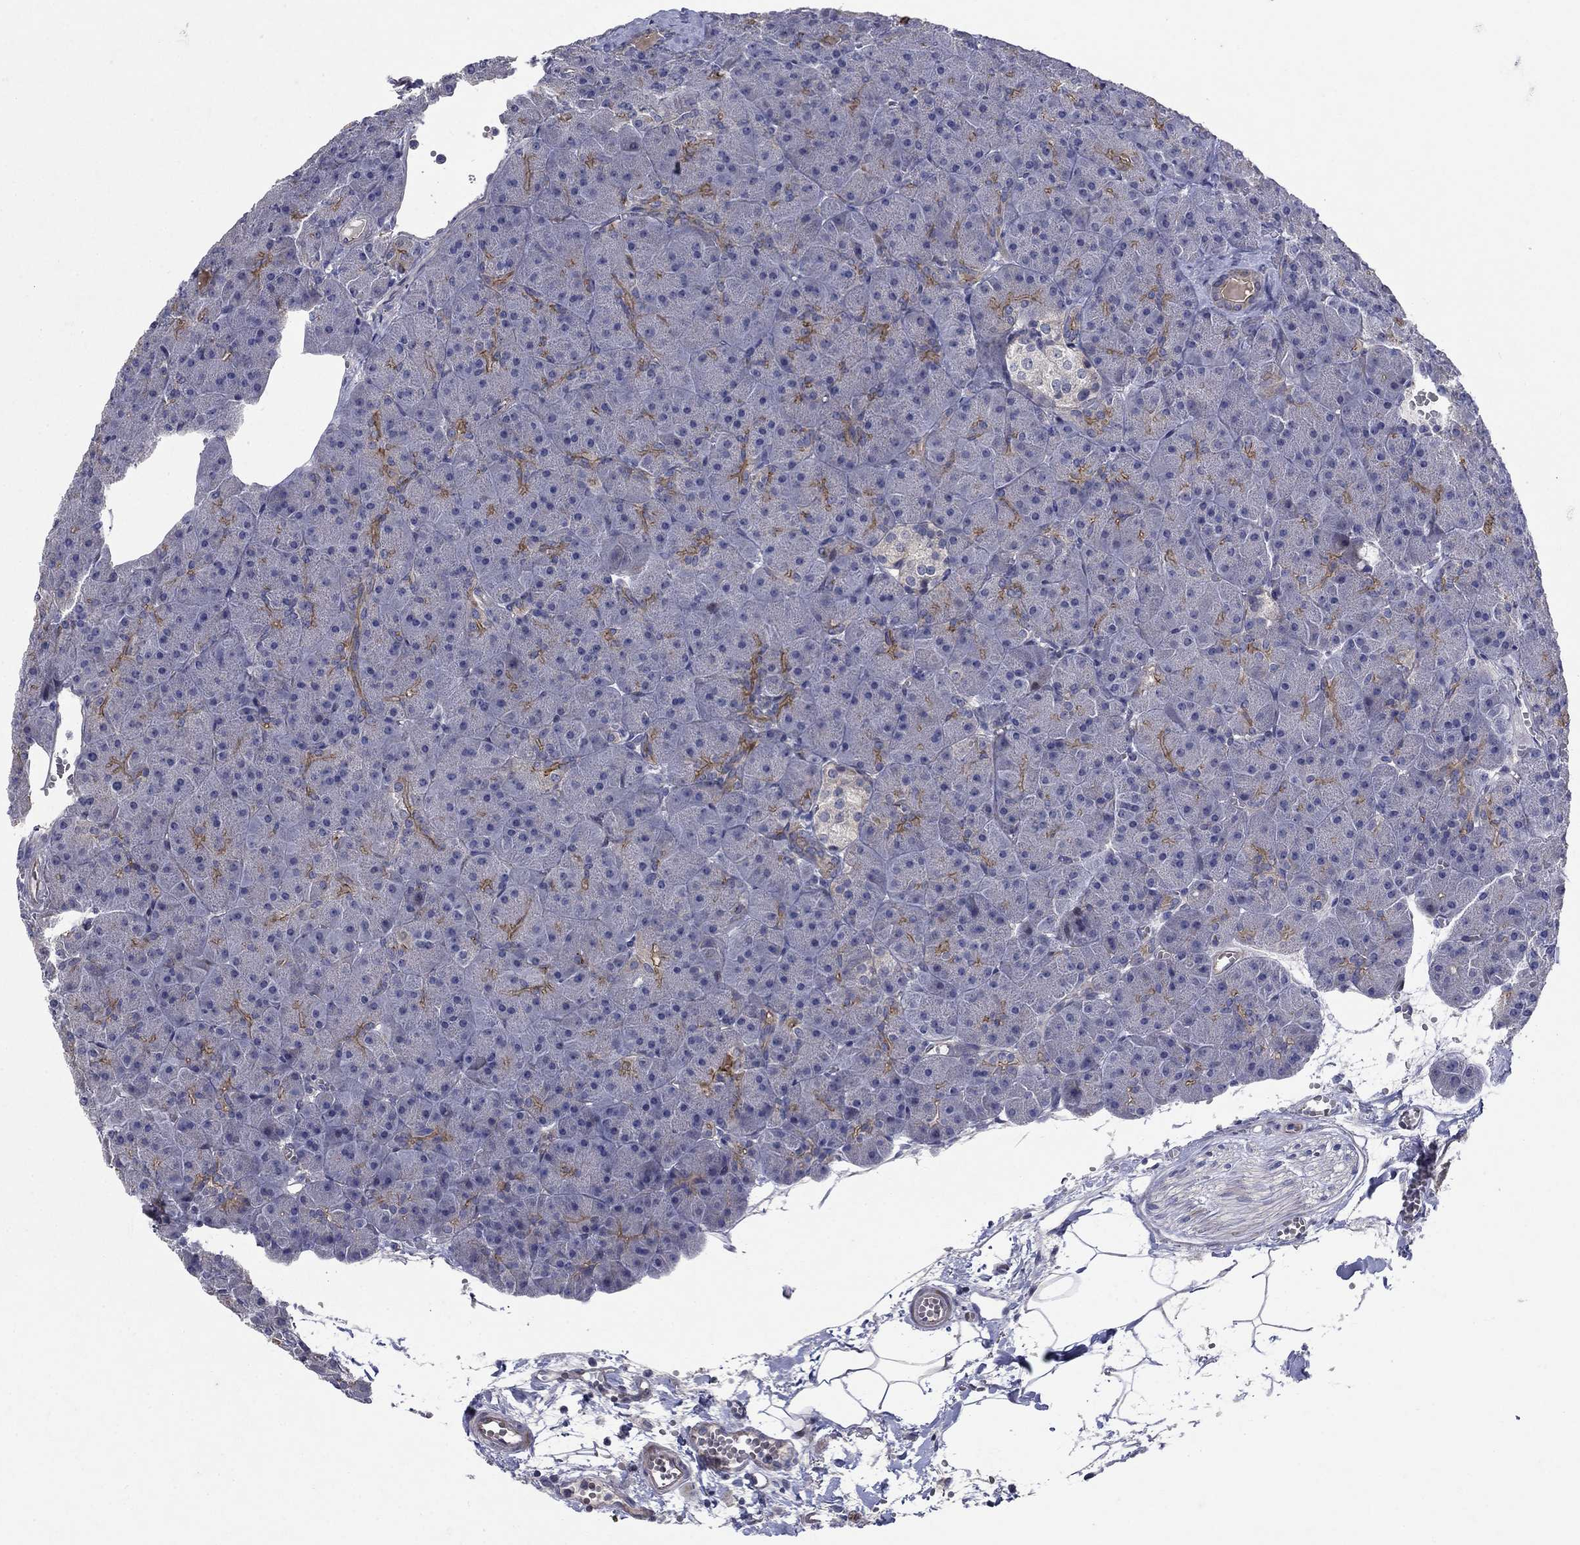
{"staining": {"intensity": "strong", "quantity": ">75%", "location": "cytoplasmic/membranous"}, "tissue": "pancreas", "cell_type": "Exocrine glandular cells", "image_type": "normal", "snomed": [{"axis": "morphology", "description": "Normal tissue, NOS"}, {"axis": "topography", "description": "Pancreas"}], "caption": "Pancreas stained with DAB (3,3'-diaminobenzidine) IHC displays high levels of strong cytoplasmic/membranous staining in approximately >75% of exocrine glandular cells.", "gene": "SLC7A1", "patient": {"sex": "male", "age": 61}}